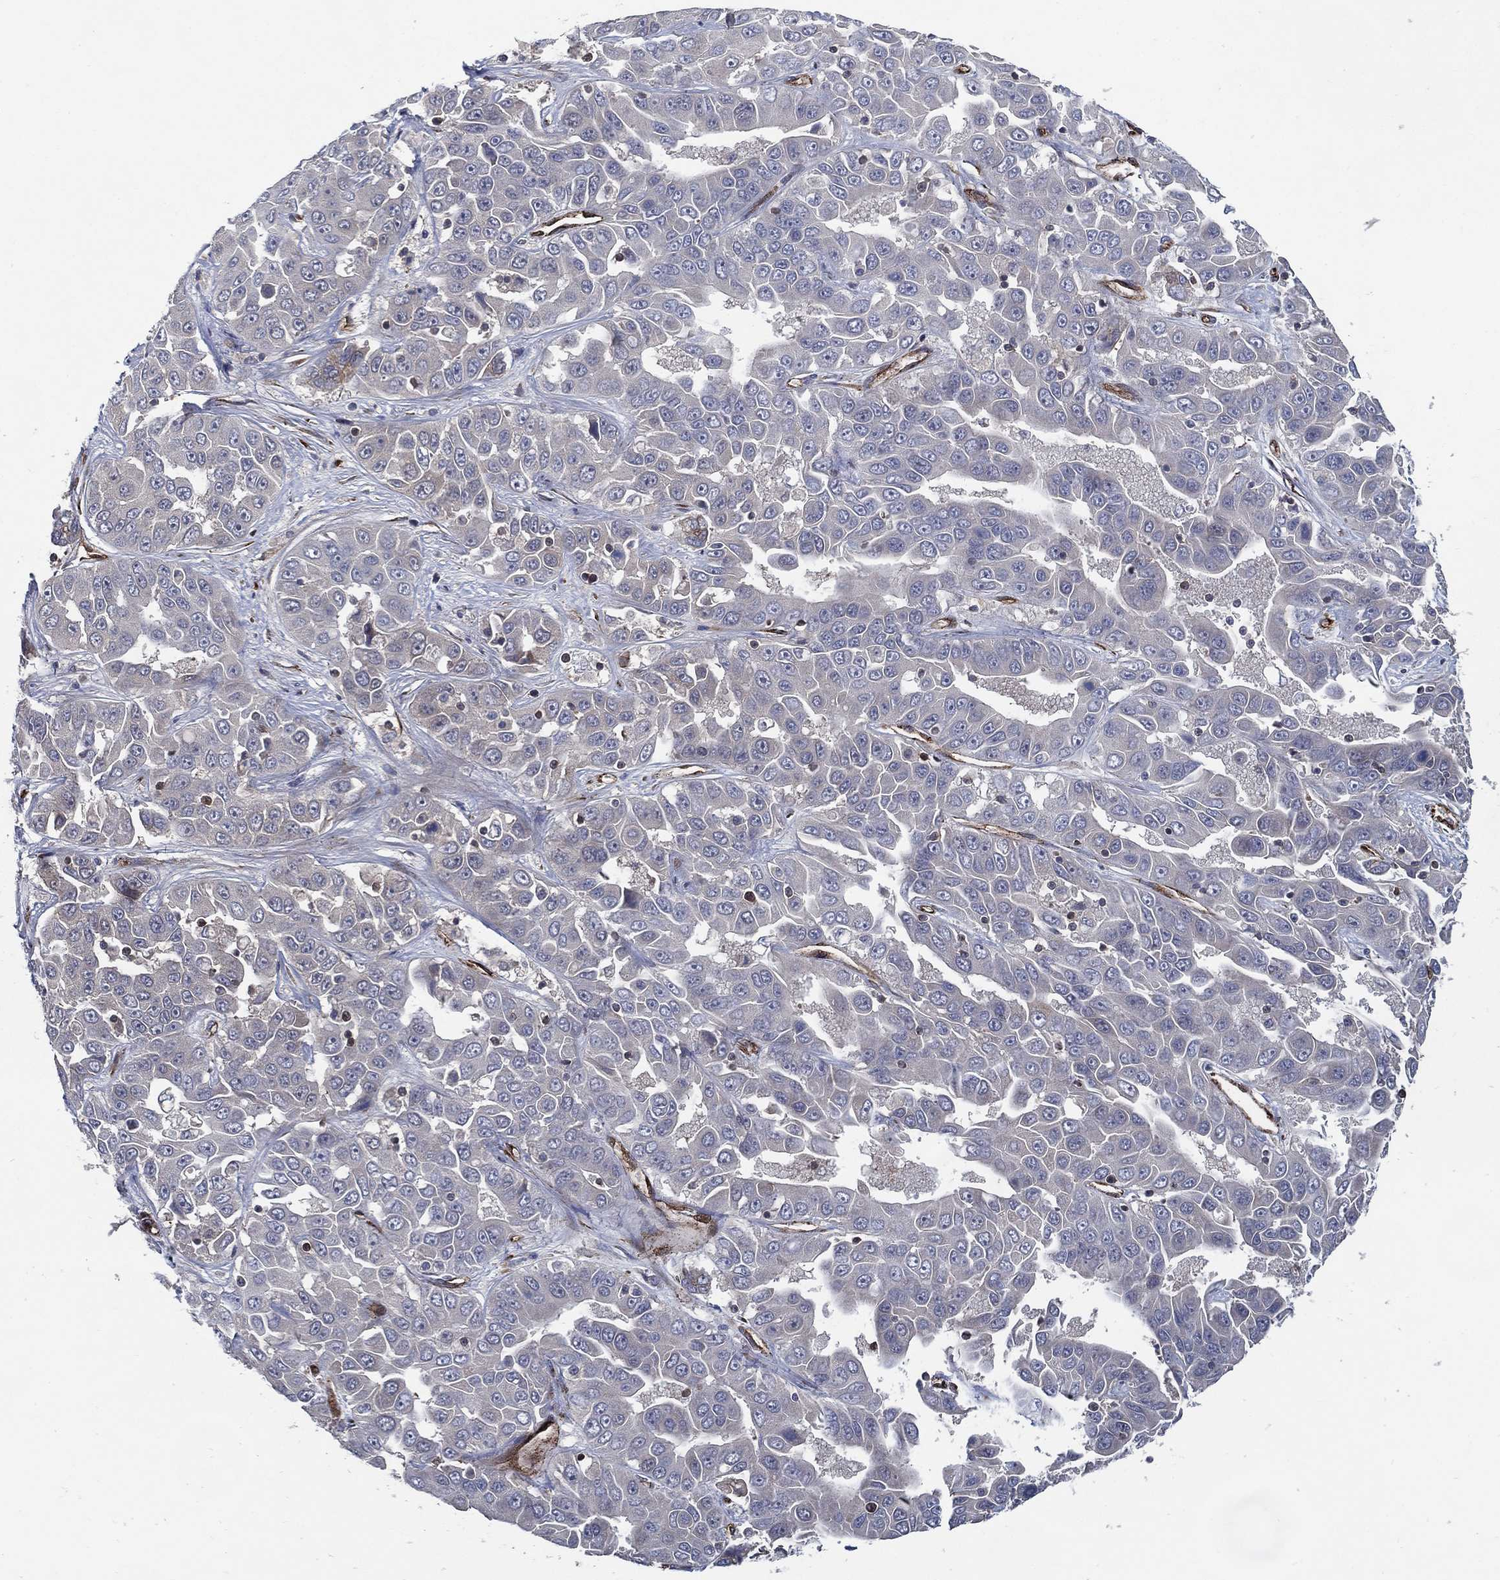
{"staining": {"intensity": "negative", "quantity": "none", "location": "none"}, "tissue": "liver cancer", "cell_type": "Tumor cells", "image_type": "cancer", "snomed": [{"axis": "morphology", "description": "Cholangiocarcinoma"}, {"axis": "topography", "description": "Liver"}], "caption": "An image of human cholangiocarcinoma (liver) is negative for staining in tumor cells.", "gene": "ARHGAP11A", "patient": {"sex": "female", "age": 52}}